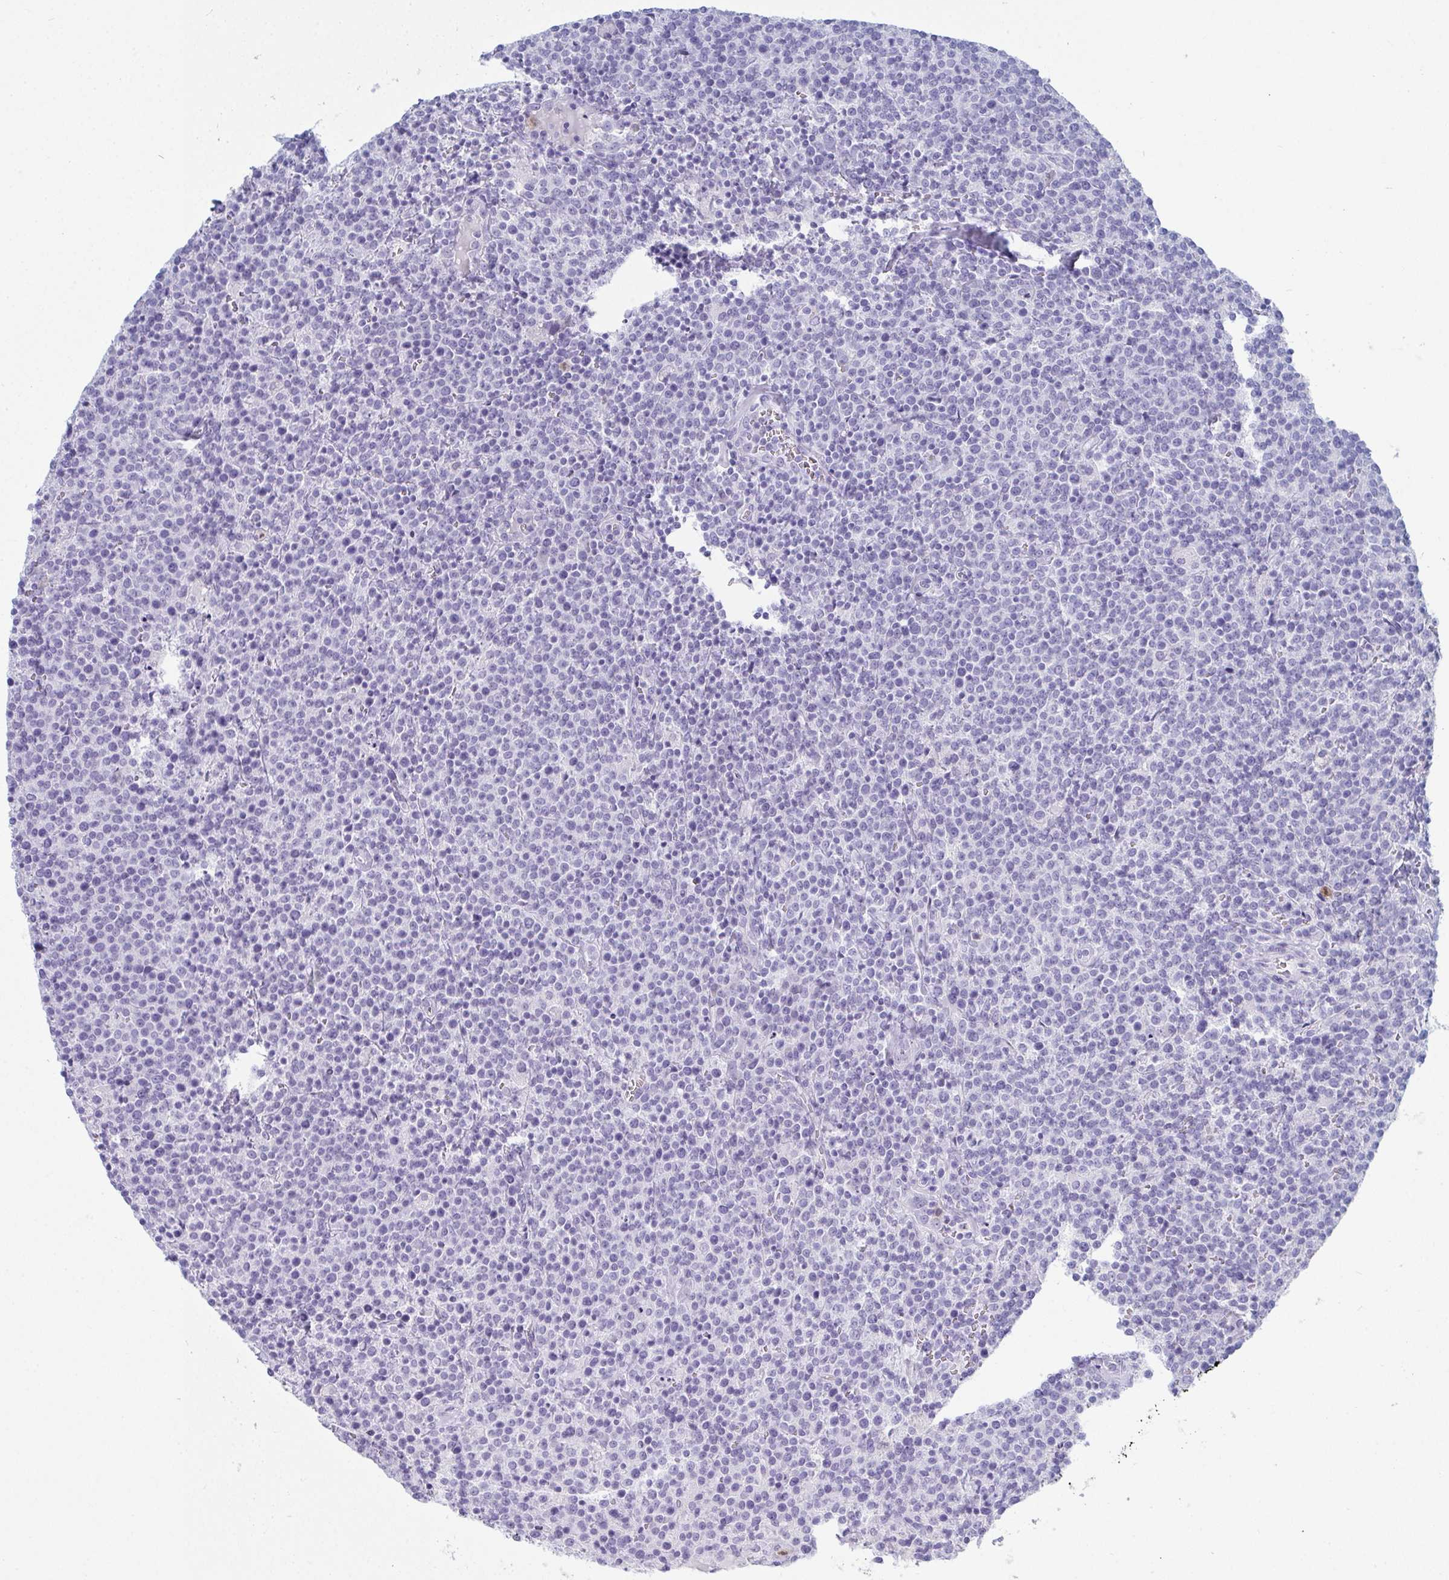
{"staining": {"intensity": "negative", "quantity": "none", "location": "none"}, "tissue": "lymphoma", "cell_type": "Tumor cells", "image_type": "cancer", "snomed": [{"axis": "morphology", "description": "Malignant lymphoma, non-Hodgkin's type, High grade"}, {"axis": "topography", "description": "Lymph node"}], "caption": "IHC histopathology image of neoplastic tissue: human lymphoma stained with DAB demonstrates no significant protein staining in tumor cells. (Stains: DAB (3,3'-diaminobenzidine) immunohistochemistry (IHC) with hematoxylin counter stain, Microscopy: brightfield microscopy at high magnification).", "gene": "SERPINB10", "patient": {"sex": "male", "age": 61}}